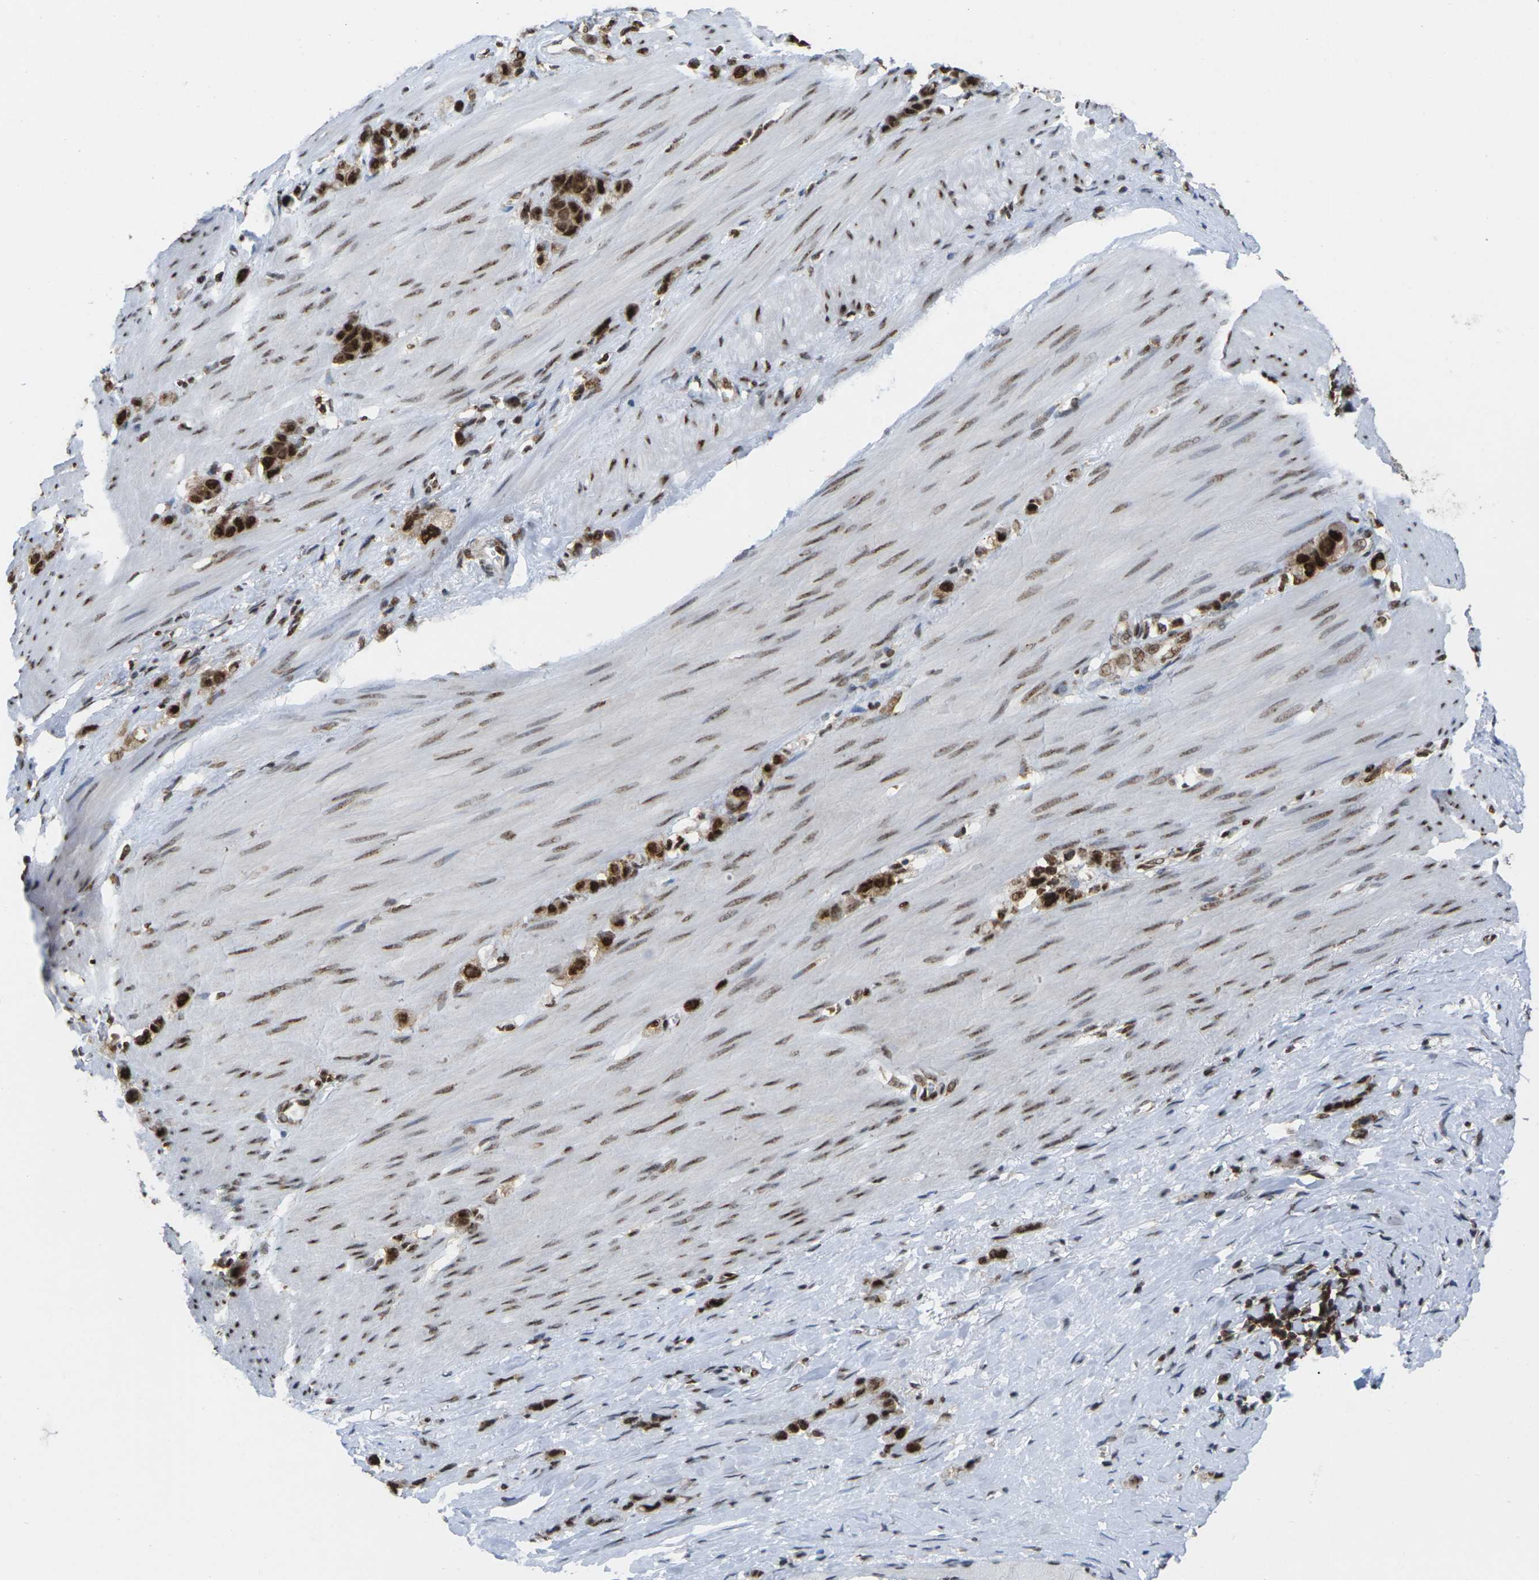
{"staining": {"intensity": "strong", "quantity": ">75%", "location": "cytoplasmic/membranous,nuclear"}, "tissue": "stomach cancer", "cell_type": "Tumor cells", "image_type": "cancer", "snomed": [{"axis": "morphology", "description": "Normal tissue, NOS"}, {"axis": "morphology", "description": "Adenocarcinoma, NOS"}, {"axis": "morphology", "description": "Adenocarcinoma, High grade"}, {"axis": "topography", "description": "Stomach, upper"}, {"axis": "topography", "description": "Stomach"}], "caption": "The photomicrograph demonstrates immunohistochemical staining of stomach adenocarcinoma. There is strong cytoplasmic/membranous and nuclear expression is appreciated in approximately >75% of tumor cells.", "gene": "MAGOH", "patient": {"sex": "female", "age": 65}}